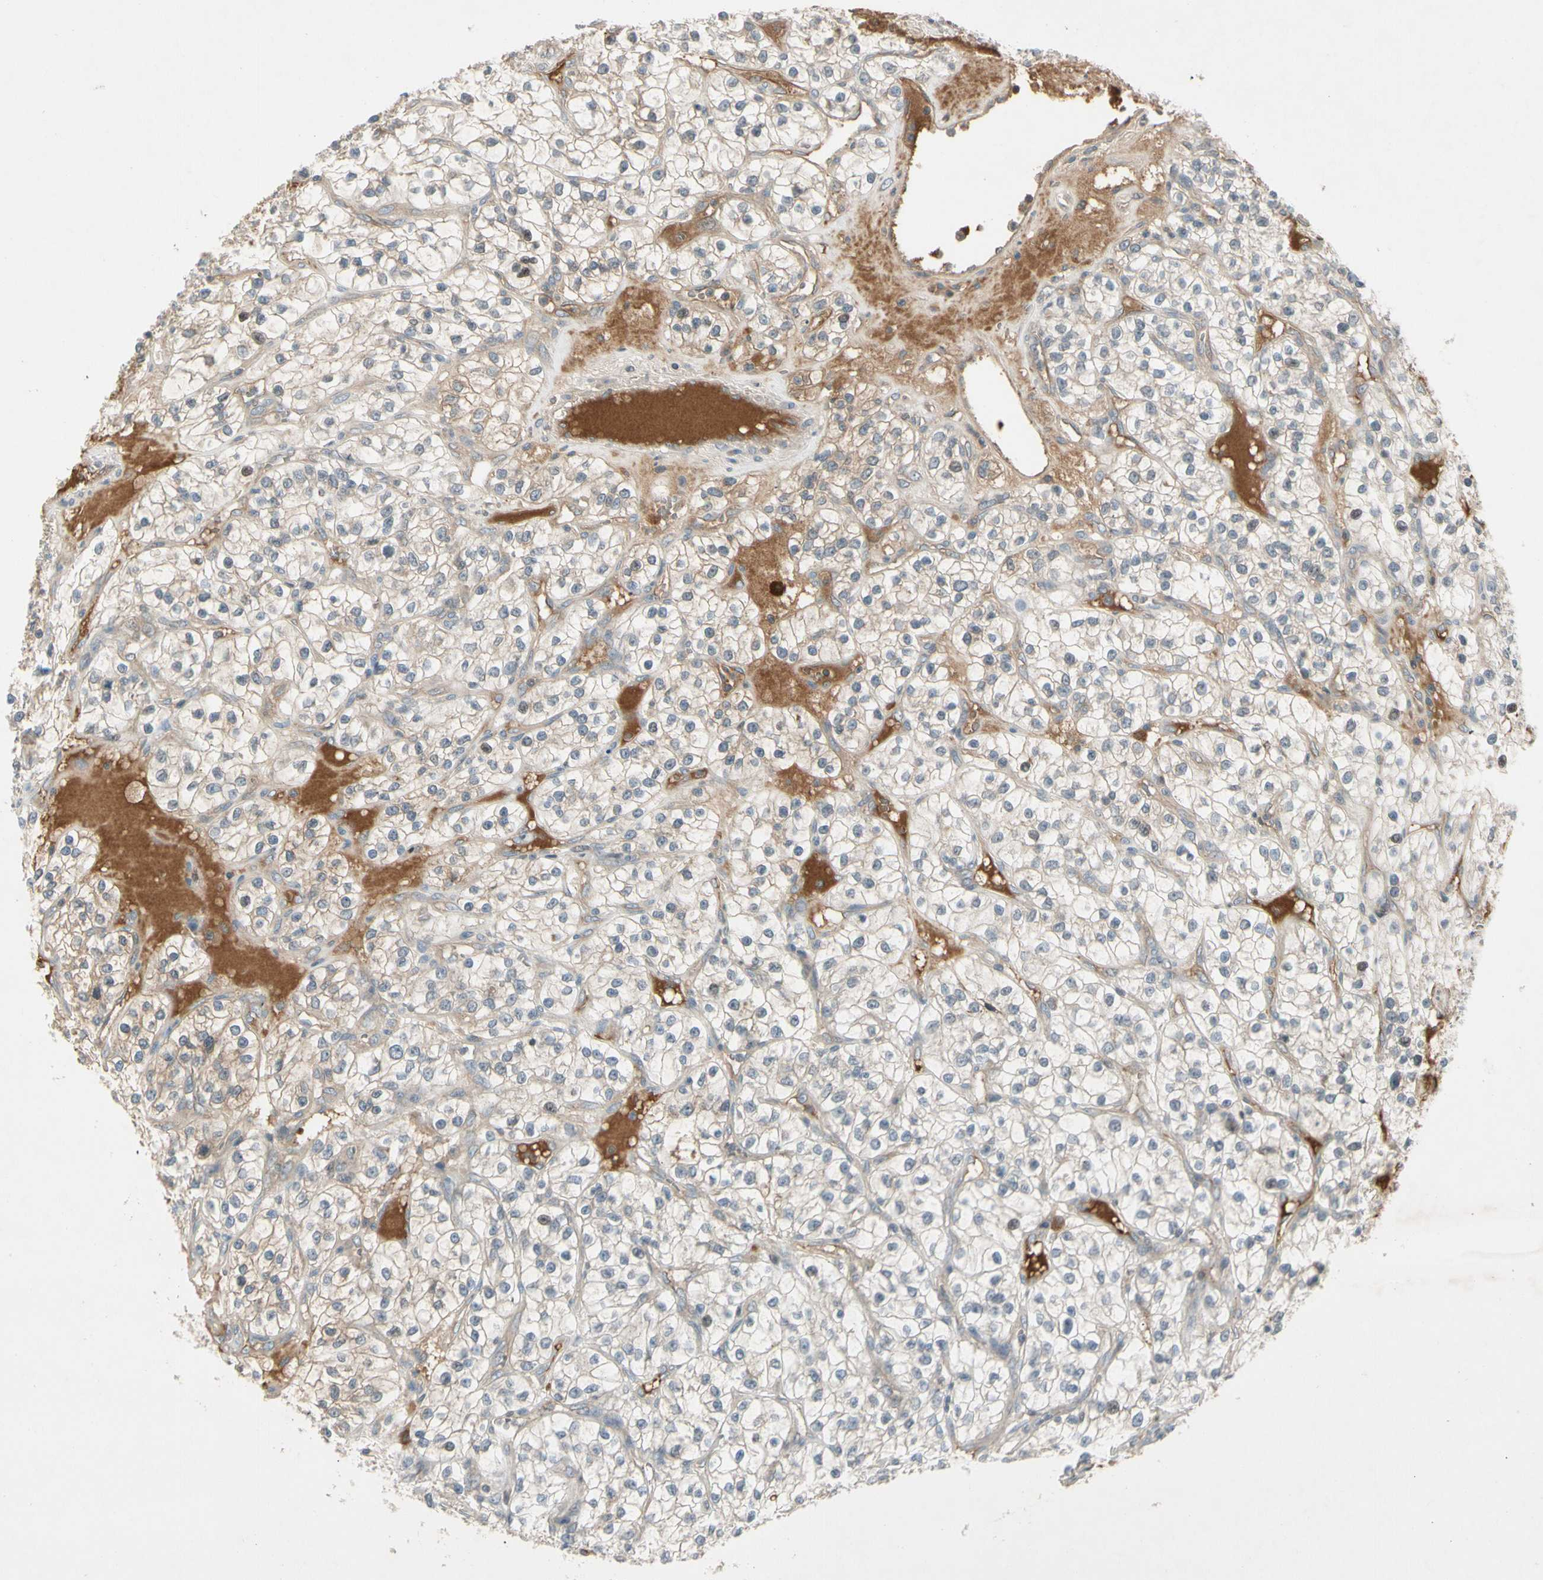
{"staining": {"intensity": "weak", "quantity": "25%-75%", "location": "cytoplasmic/membranous"}, "tissue": "renal cancer", "cell_type": "Tumor cells", "image_type": "cancer", "snomed": [{"axis": "morphology", "description": "Adenocarcinoma, NOS"}, {"axis": "topography", "description": "Kidney"}], "caption": "Adenocarcinoma (renal) stained for a protein (brown) exhibits weak cytoplasmic/membranous positive positivity in approximately 25%-75% of tumor cells.", "gene": "ICAM5", "patient": {"sex": "female", "age": 57}}